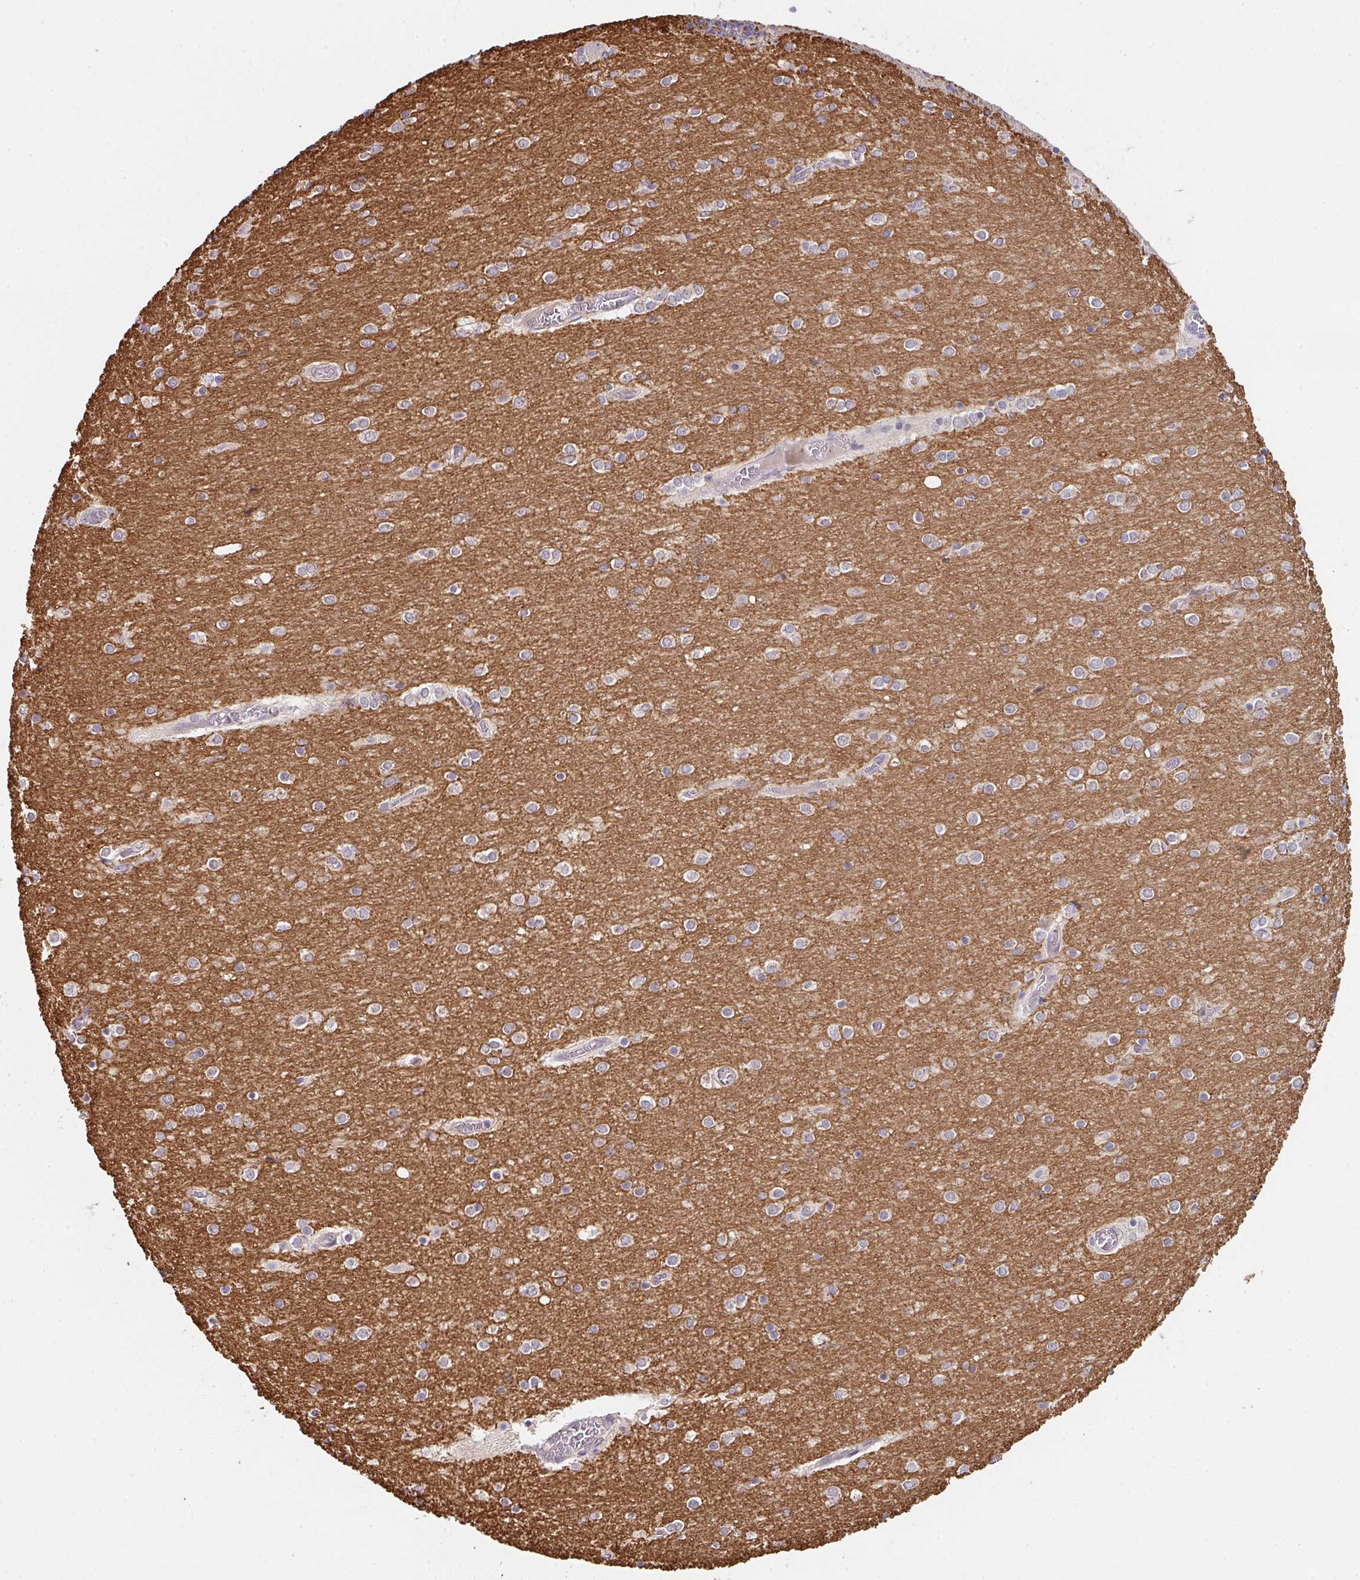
{"staining": {"intensity": "negative", "quantity": "none", "location": "none"}, "tissue": "cerebellum", "cell_type": "Cells in granular layer", "image_type": "normal", "snomed": [{"axis": "morphology", "description": "Normal tissue, NOS"}, {"axis": "topography", "description": "Cerebellum"}], "caption": "An immunohistochemistry (IHC) micrograph of unremarkable cerebellum is shown. There is no staining in cells in granular layer of cerebellum. The staining is performed using DAB brown chromogen with nuclei counter-stained in using hematoxylin.", "gene": "TSPAN31", "patient": {"sex": "female", "age": 54}}